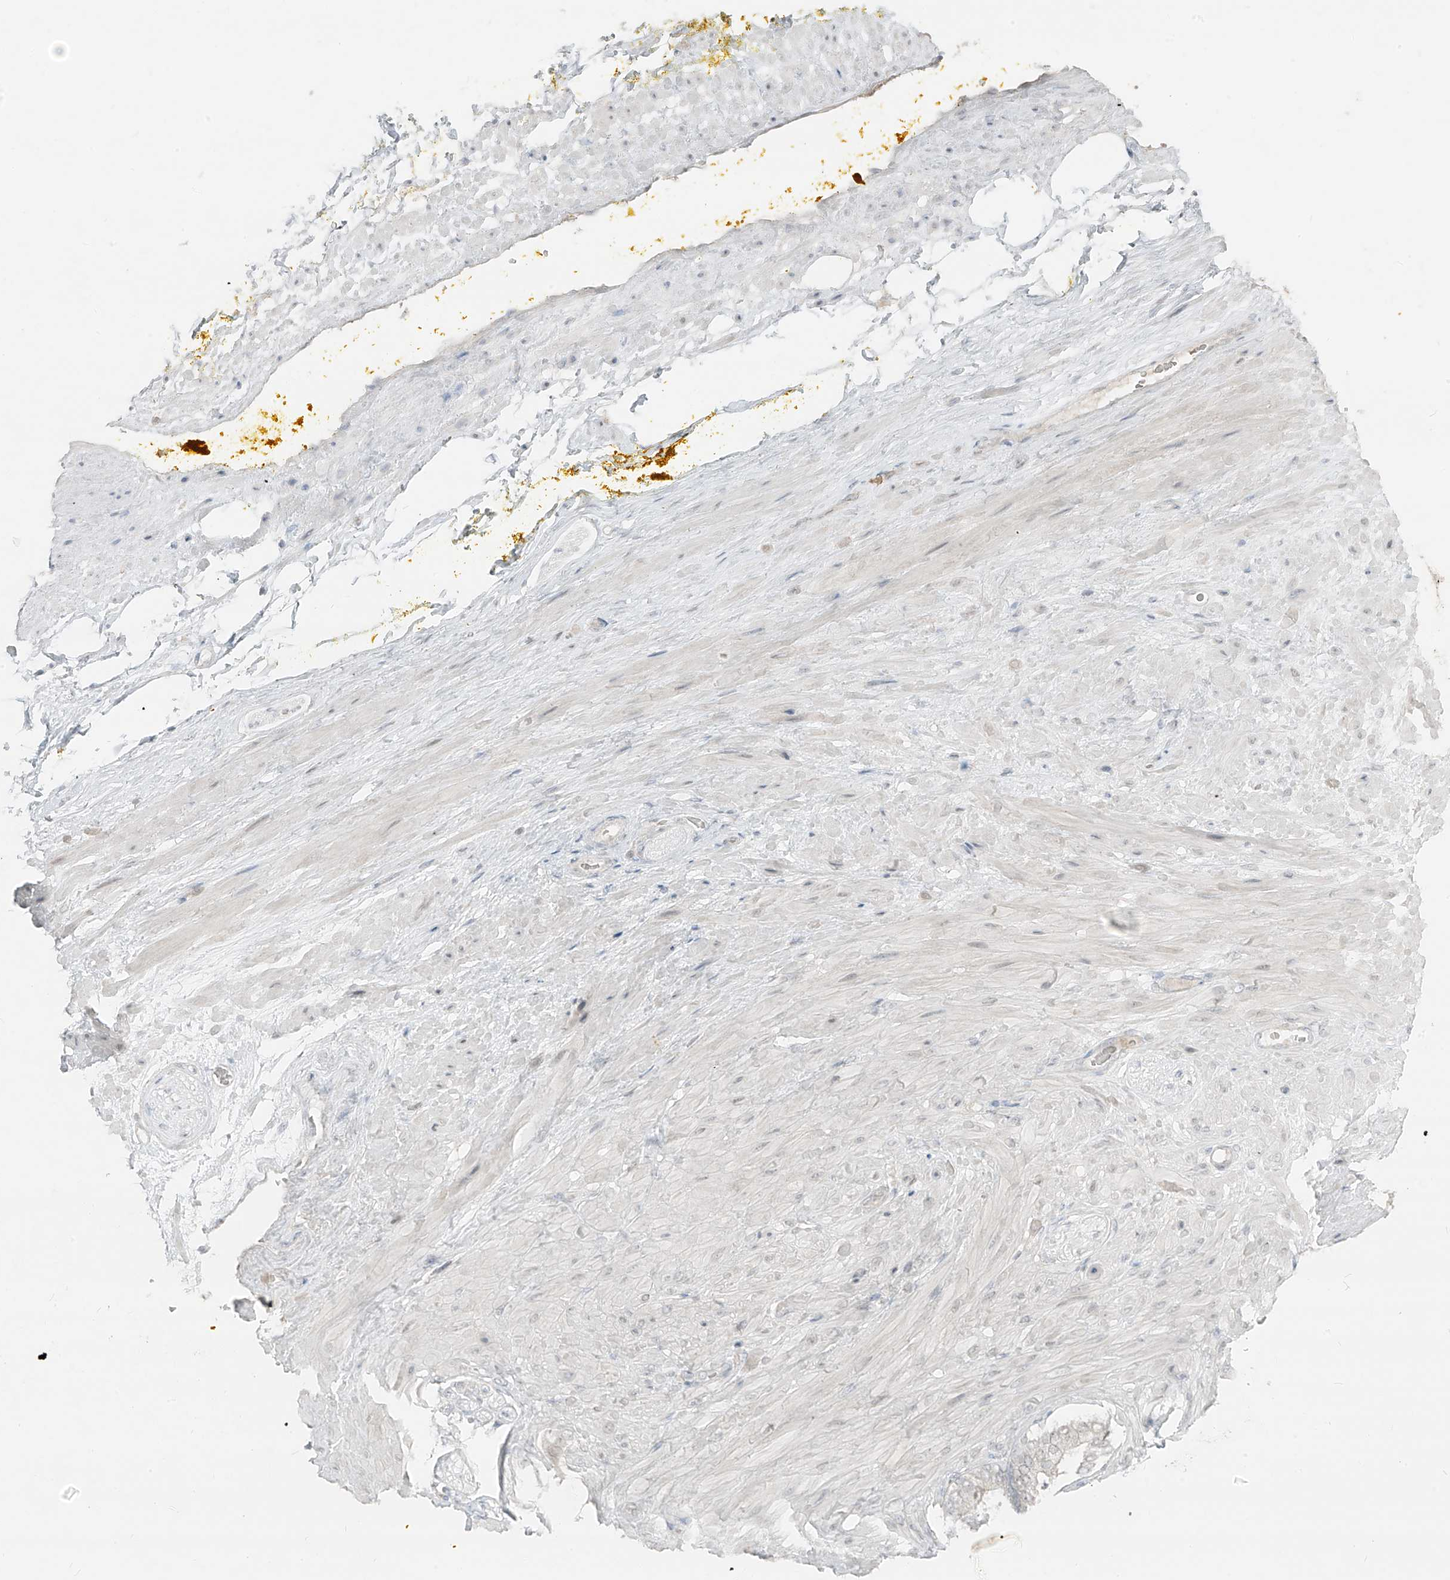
{"staining": {"intensity": "negative", "quantity": "none", "location": "none"}, "tissue": "adipose tissue", "cell_type": "Adipocytes", "image_type": "normal", "snomed": [{"axis": "morphology", "description": "Normal tissue, NOS"}, {"axis": "morphology", "description": "Adenocarcinoma, Low grade"}, {"axis": "topography", "description": "Prostate"}, {"axis": "topography", "description": "Peripheral nerve tissue"}], "caption": "Adipocytes are negative for brown protein staining in benign adipose tissue. The staining was performed using DAB to visualize the protein expression in brown, while the nuclei were stained in blue with hematoxylin (Magnification: 20x).", "gene": "PRDM6", "patient": {"sex": "male", "age": 63}}